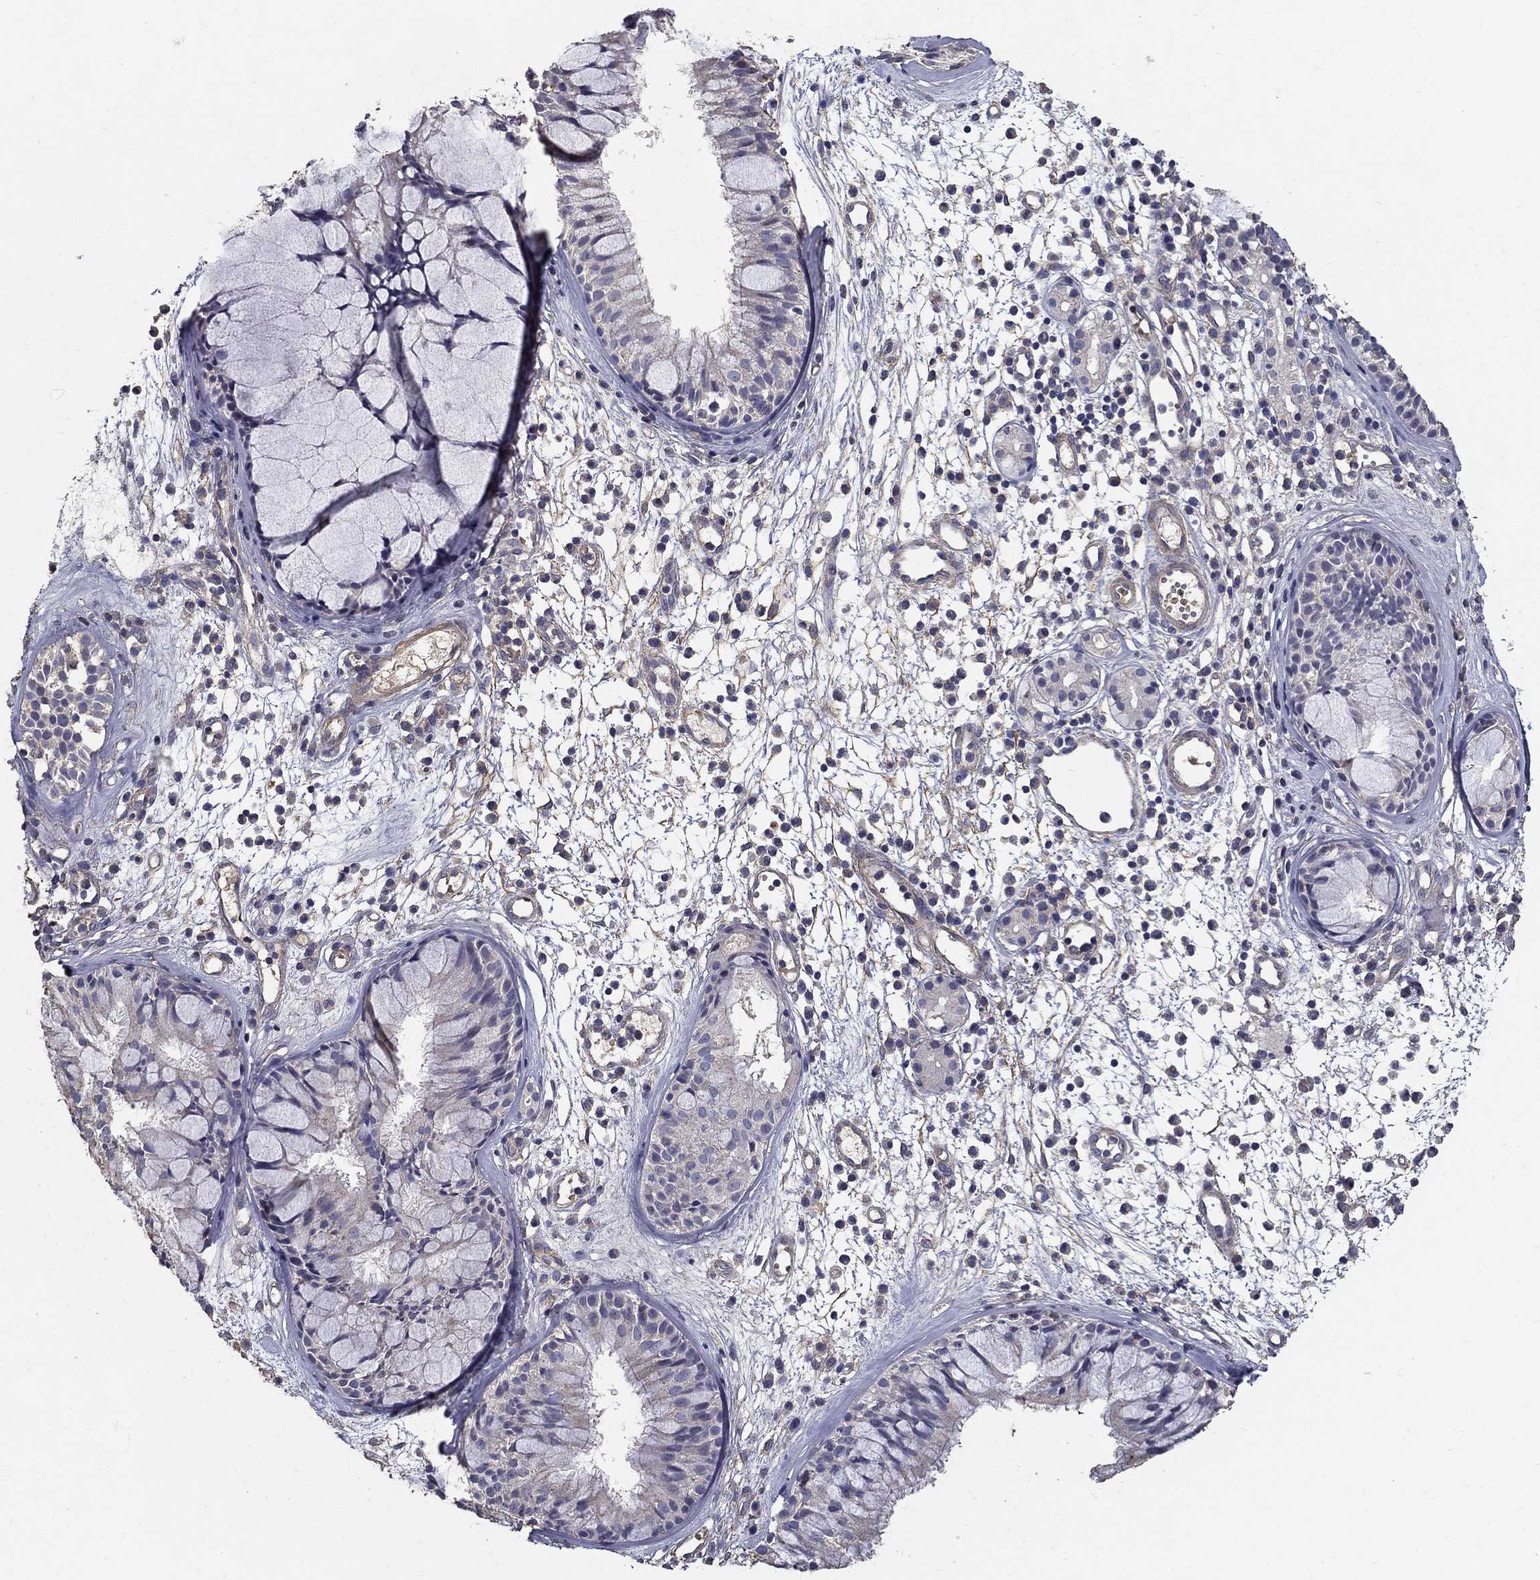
{"staining": {"intensity": "negative", "quantity": "none", "location": "none"}, "tissue": "nasopharynx", "cell_type": "Respiratory epithelial cells", "image_type": "normal", "snomed": [{"axis": "morphology", "description": "Normal tissue, NOS"}, {"axis": "topography", "description": "Nasopharynx"}], "caption": "The micrograph displays no staining of respiratory epithelial cells in benign nasopharynx. Brightfield microscopy of immunohistochemistry stained with DAB (brown) and hematoxylin (blue), captured at high magnification.", "gene": "MPP2", "patient": {"sex": "male", "age": 77}}